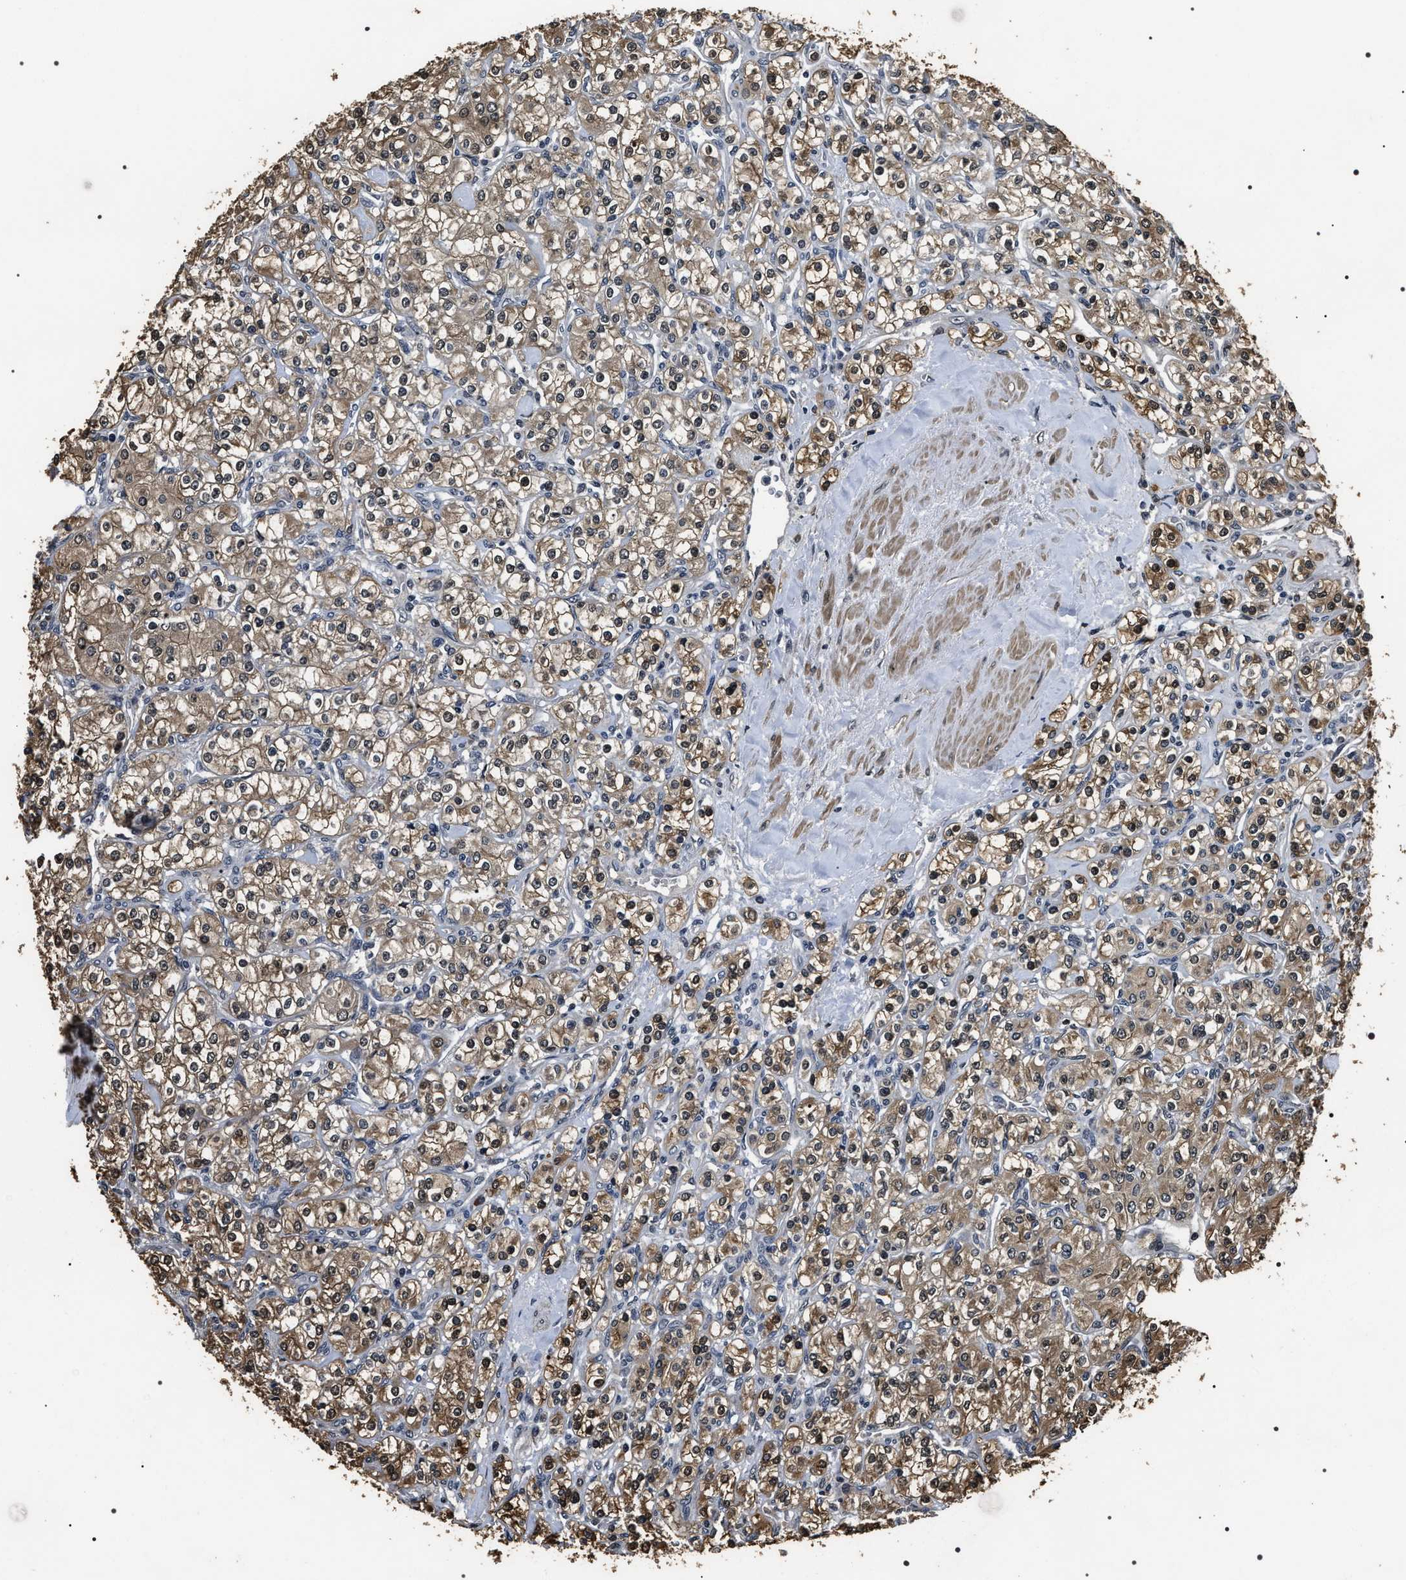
{"staining": {"intensity": "moderate", "quantity": ">75%", "location": "cytoplasmic/membranous"}, "tissue": "renal cancer", "cell_type": "Tumor cells", "image_type": "cancer", "snomed": [{"axis": "morphology", "description": "Adenocarcinoma, NOS"}, {"axis": "topography", "description": "Kidney"}], "caption": "A medium amount of moderate cytoplasmic/membranous staining is appreciated in about >75% of tumor cells in renal cancer tissue.", "gene": "ARHGAP22", "patient": {"sex": "male", "age": 77}}